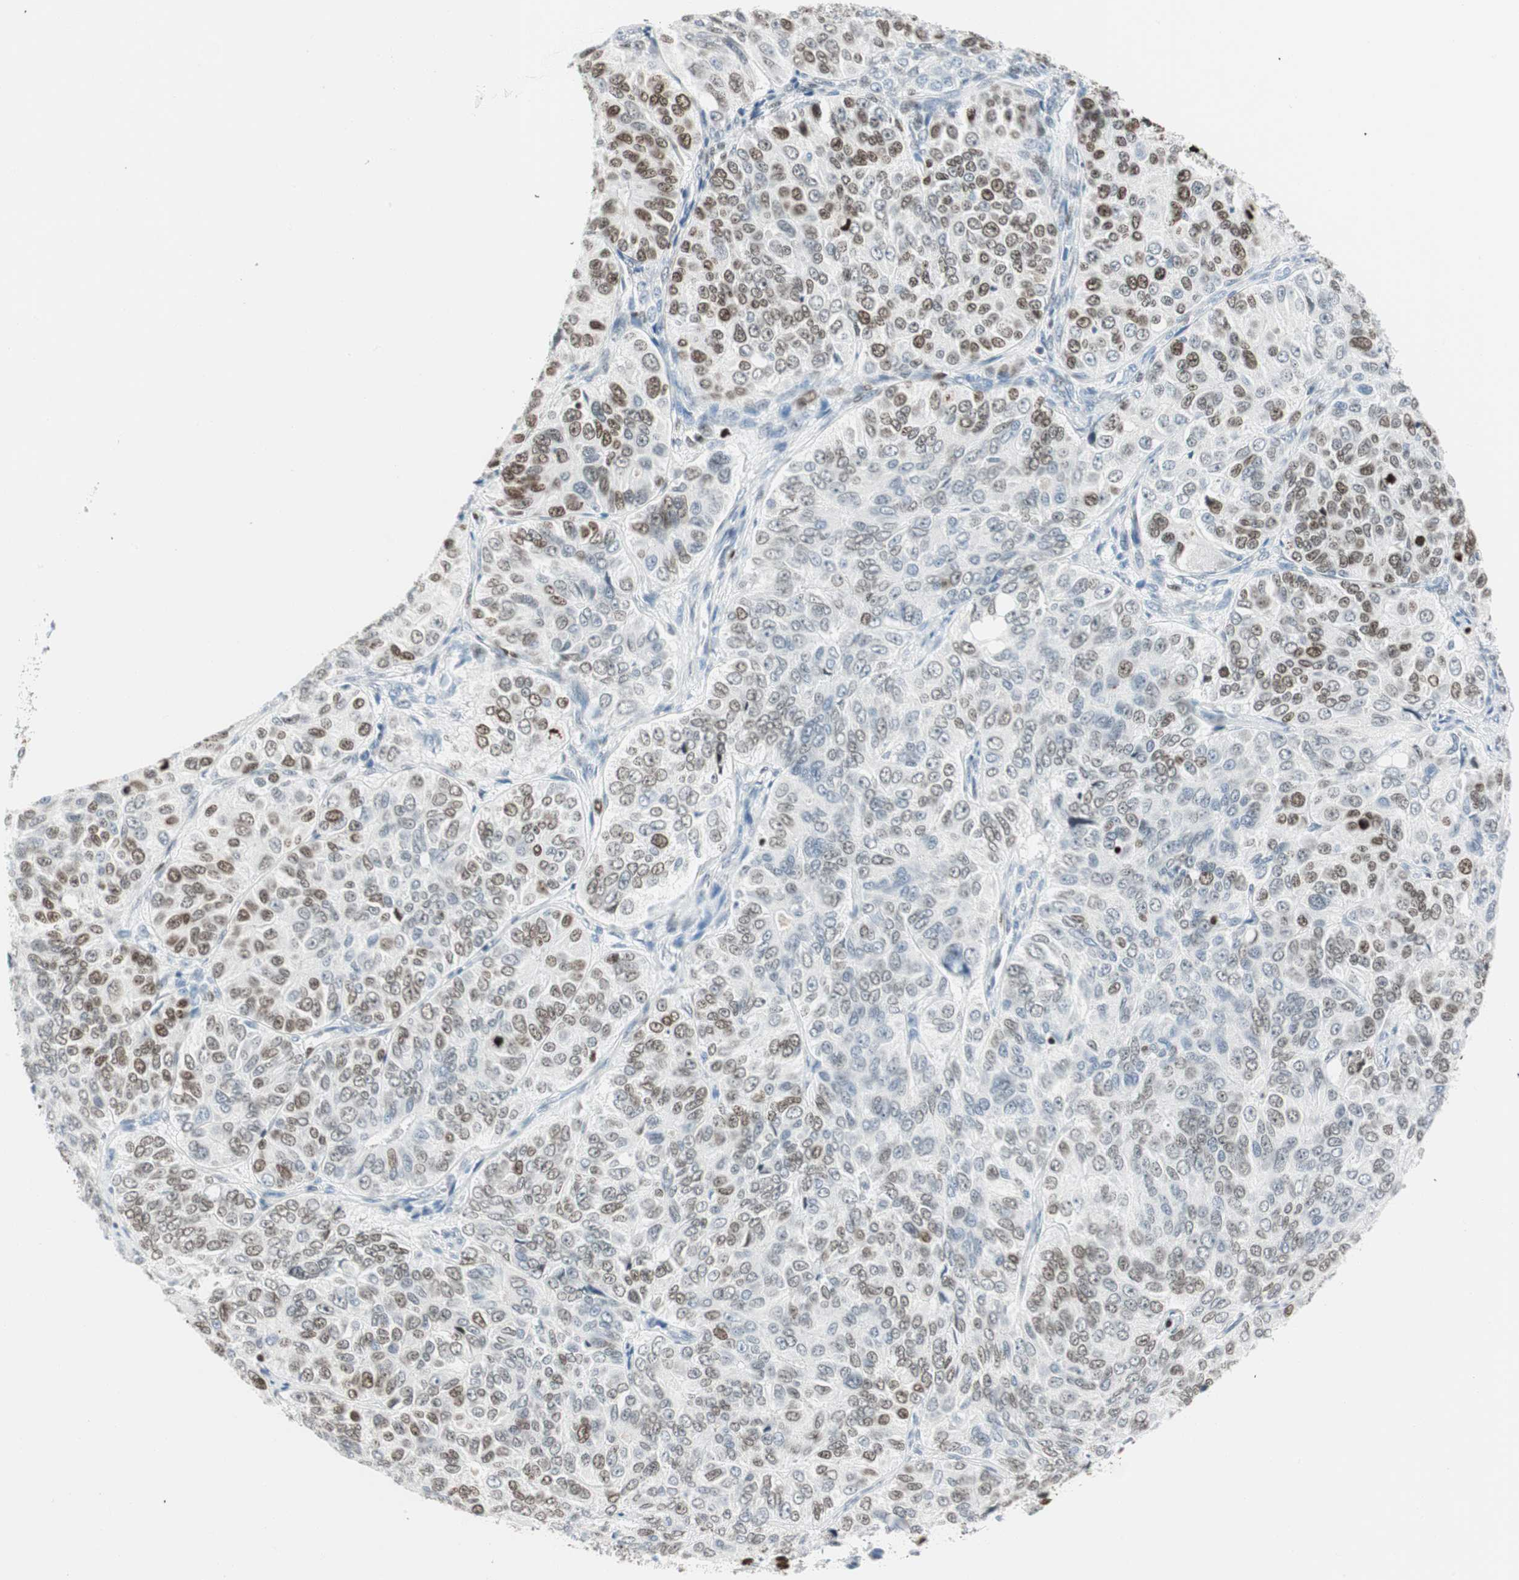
{"staining": {"intensity": "moderate", "quantity": "25%-75%", "location": "nuclear"}, "tissue": "ovarian cancer", "cell_type": "Tumor cells", "image_type": "cancer", "snomed": [{"axis": "morphology", "description": "Carcinoma, endometroid"}, {"axis": "topography", "description": "Ovary"}], "caption": "Ovarian endometroid carcinoma tissue exhibits moderate nuclear staining in approximately 25%-75% of tumor cells", "gene": "EZH2", "patient": {"sex": "female", "age": 51}}